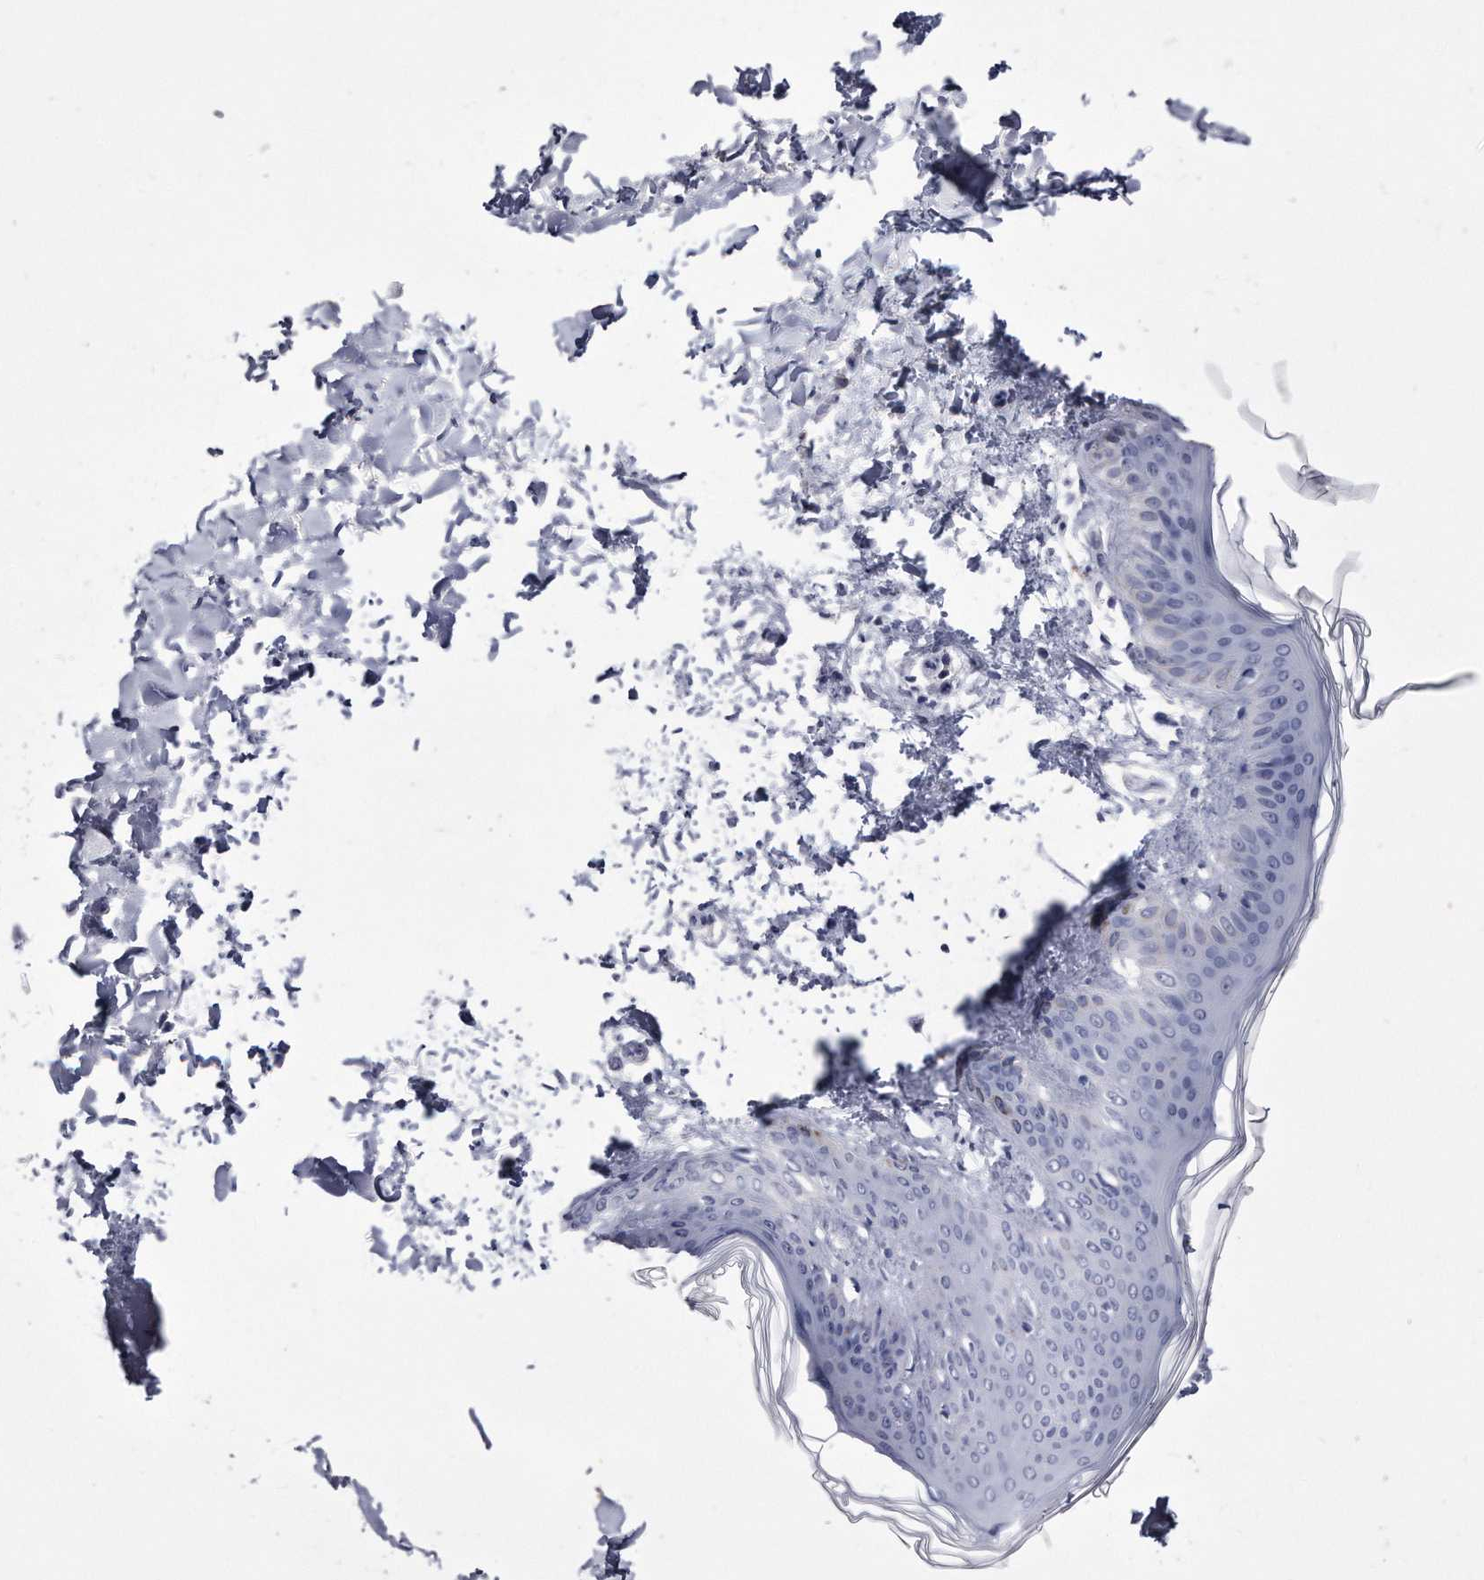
{"staining": {"intensity": "negative", "quantity": "none", "location": "none"}, "tissue": "skin", "cell_type": "Fibroblasts", "image_type": "normal", "snomed": [{"axis": "morphology", "description": "Normal tissue, NOS"}, {"axis": "topography", "description": "Skin"}], "caption": "A high-resolution micrograph shows immunohistochemistry staining of unremarkable skin, which exhibits no significant staining in fibroblasts.", "gene": "KCTD8", "patient": {"sex": "female", "age": 17}}